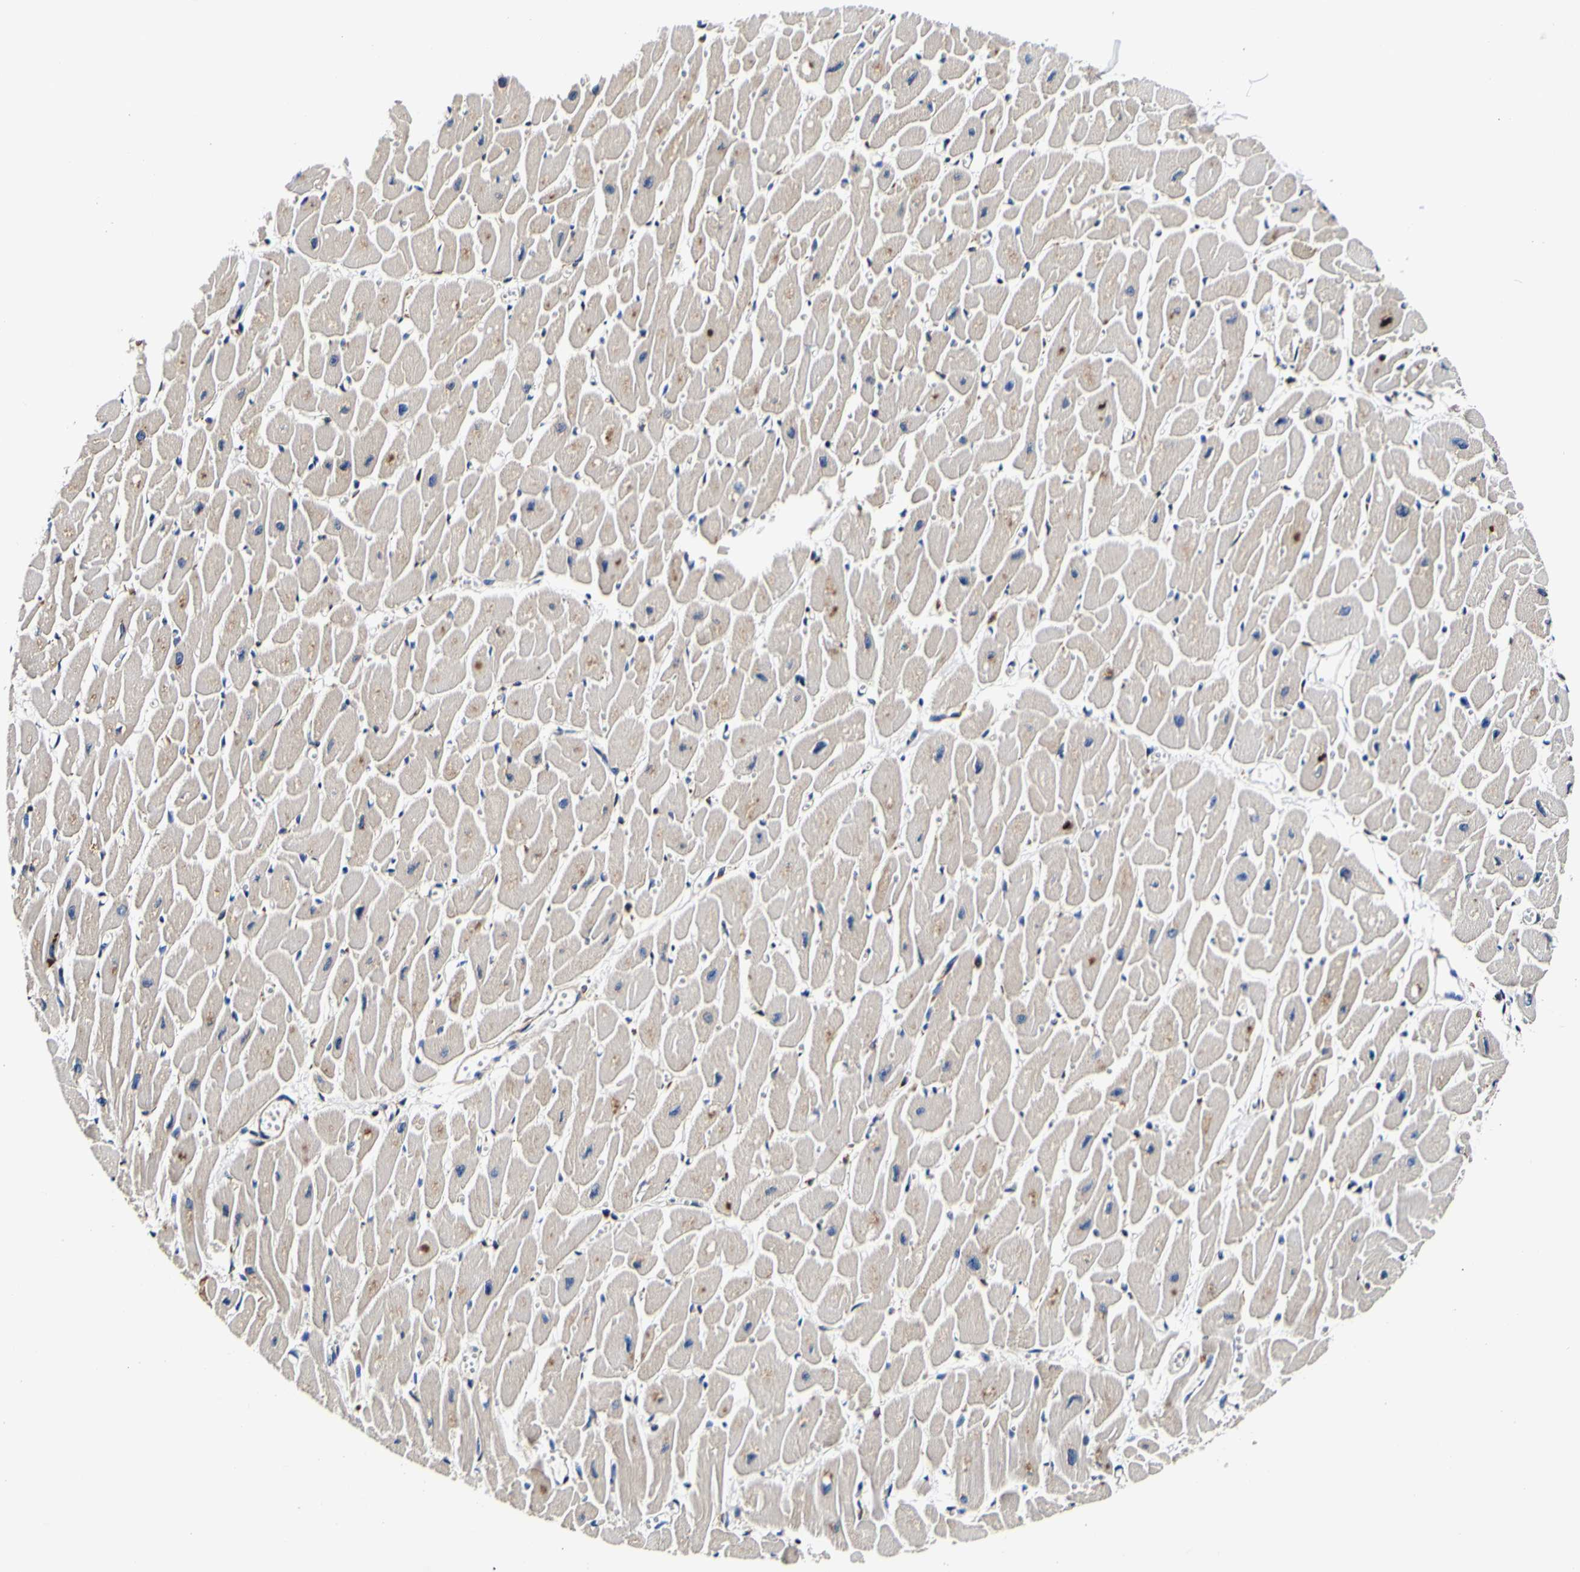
{"staining": {"intensity": "weak", "quantity": "25%-75%", "location": "cytoplasmic/membranous"}, "tissue": "heart muscle", "cell_type": "Cardiomyocytes", "image_type": "normal", "snomed": [{"axis": "morphology", "description": "Normal tissue, NOS"}, {"axis": "topography", "description": "Heart"}], "caption": "Brown immunohistochemical staining in unremarkable heart muscle reveals weak cytoplasmic/membranous staining in about 25%-75% of cardiomyocytes.", "gene": "P4HB", "patient": {"sex": "female", "age": 54}}